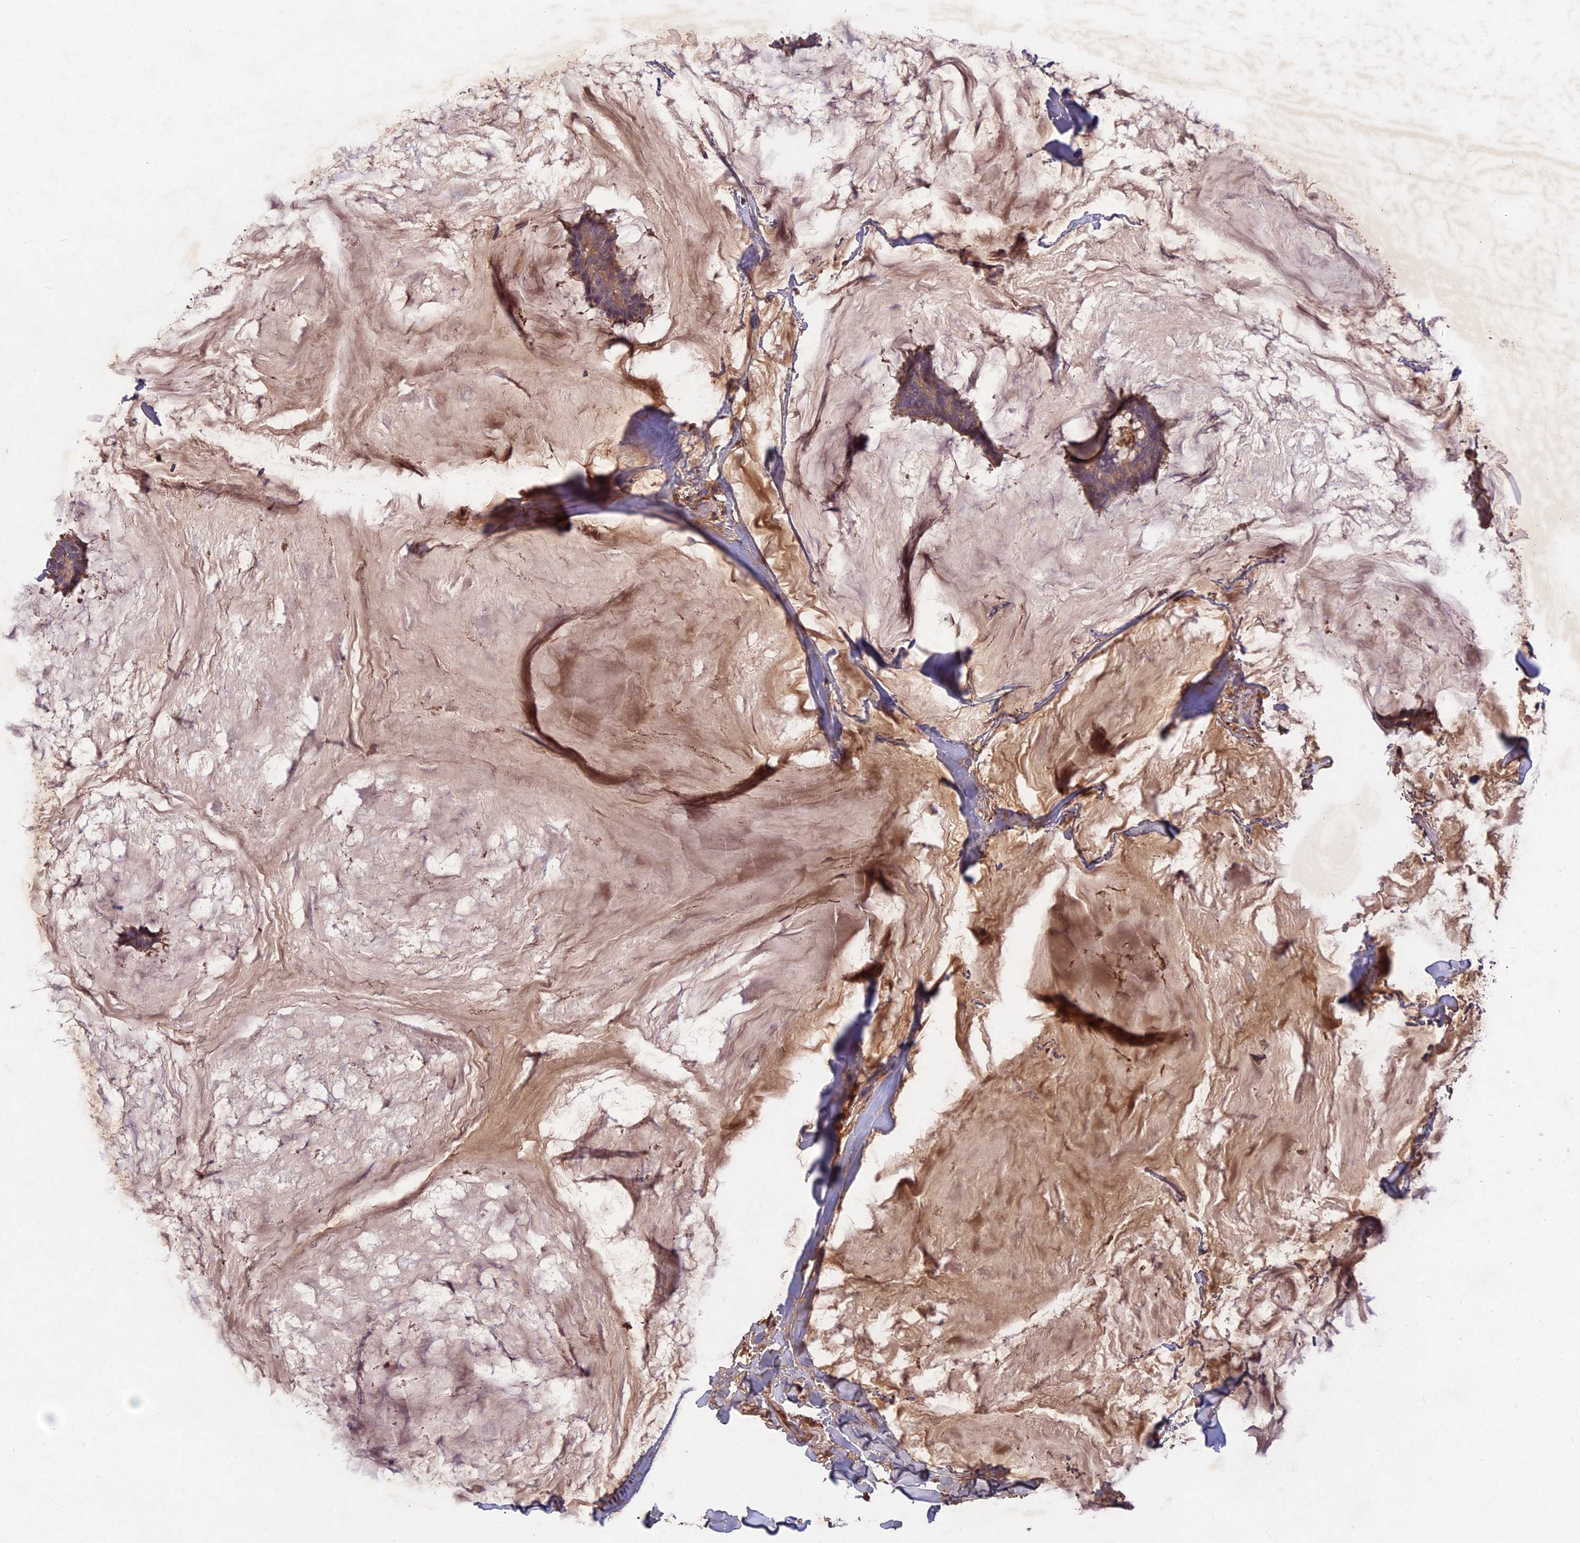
{"staining": {"intensity": "weak", "quantity": ">75%", "location": "cytoplasmic/membranous"}, "tissue": "breast cancer", "cell_type": "Tumor cells", "image_type": "cancer", "snomed": [{"axis": "morphology", "description": "Duct carcinoma"}, {"axis": "topography", "description": "Breast"}], "caption": "IHC of breast cancer reveals low levels of weak cytoplasmic/membranous staining in about >75% of tumor cells.", "gene": "ADO", "patient": {"sex": "female", "age": 93}}